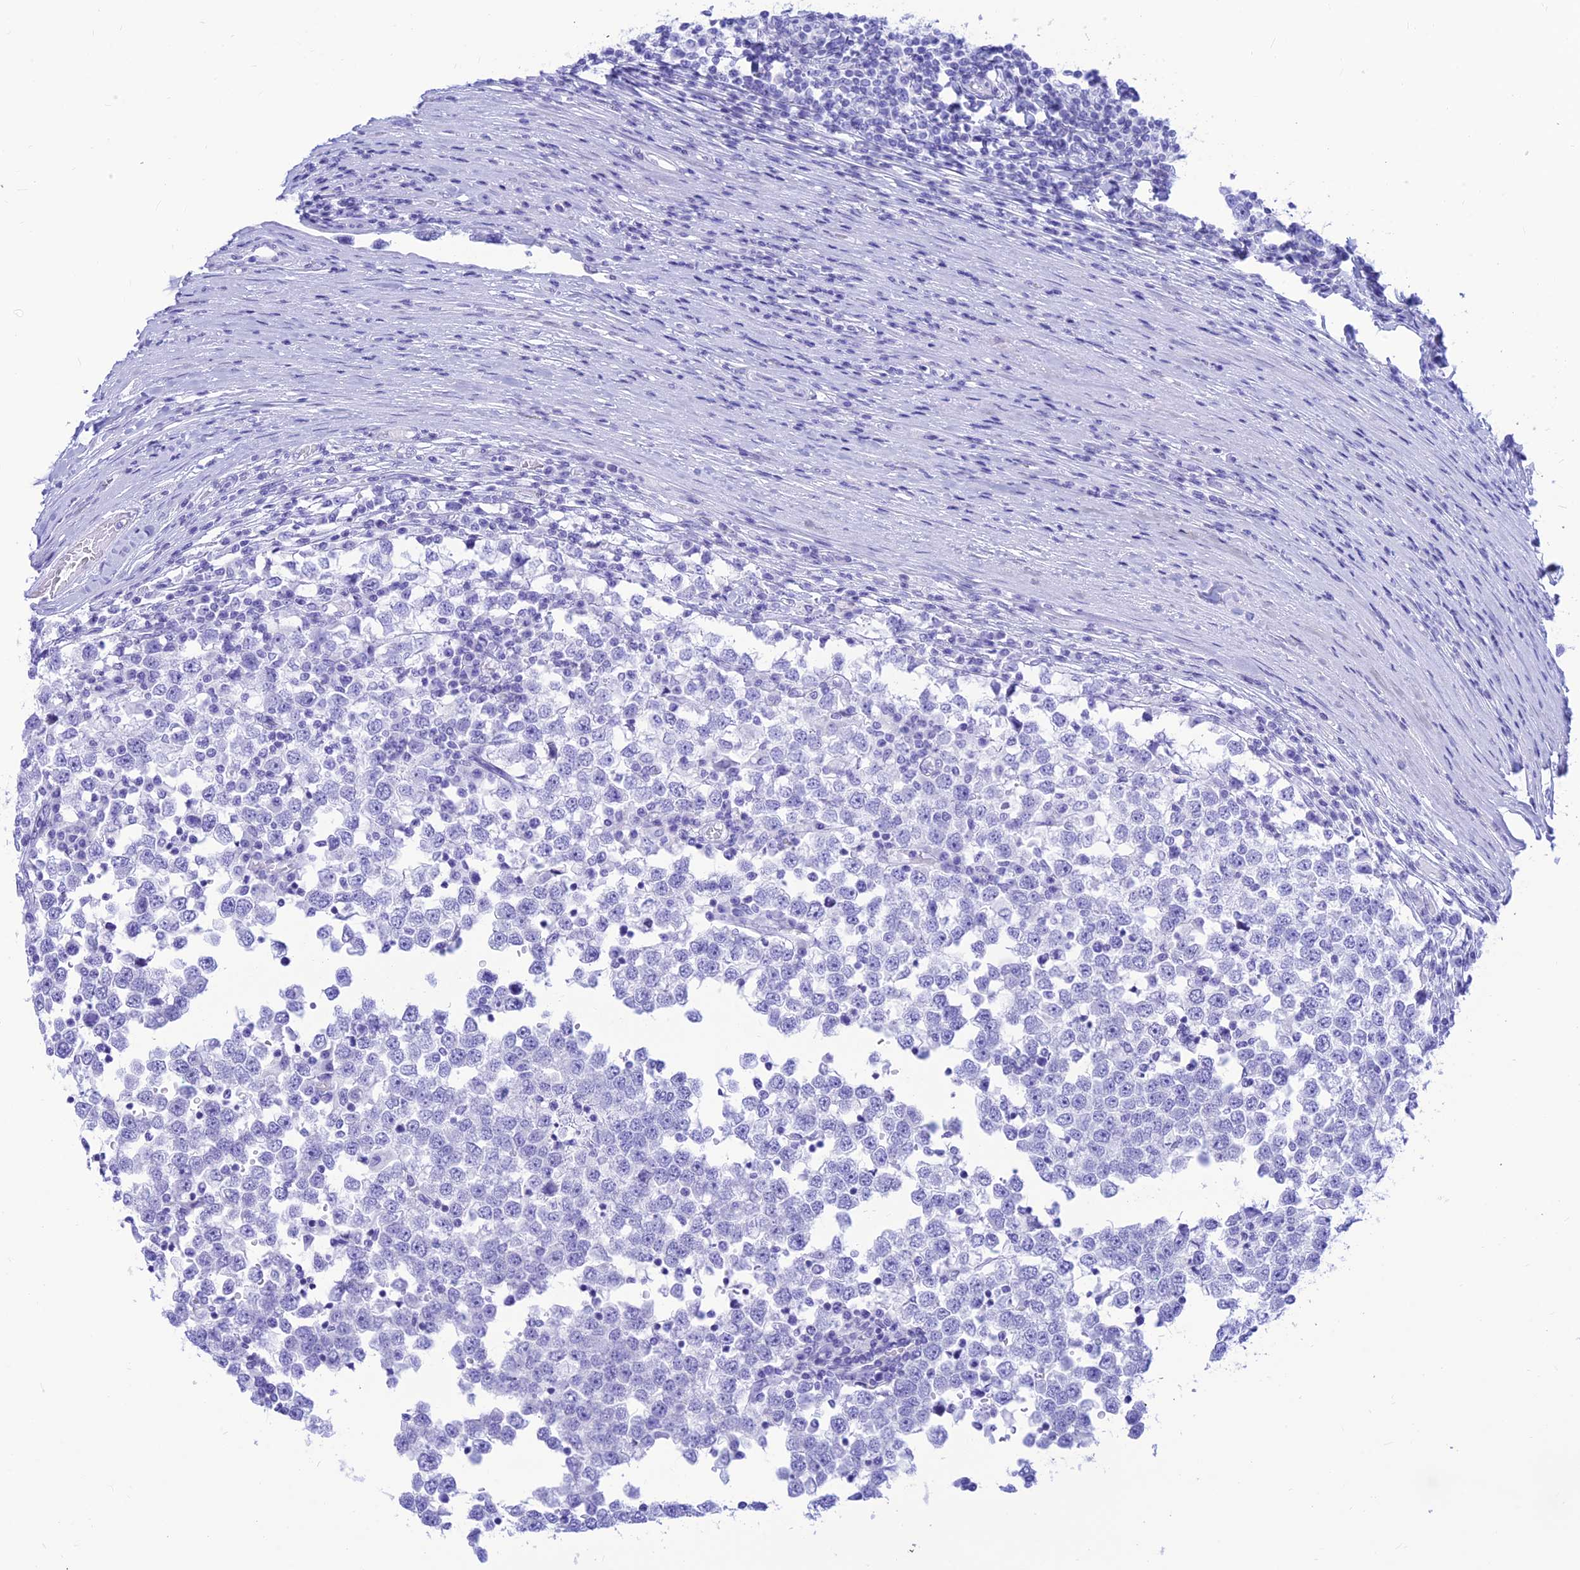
{"staining": {"intensity": "negative", "quantity": "none", "location": "none"}, "tissue": "testis cancer", "cell_type": "Tumor cells", "image_type": "cancer", "snomed": [{"axis": "morphology", "description": "Seminoma, NOS"}, {"axis": "topography", "description": "Testis"}], "caption": "Immunohistochemistry (IHC) image of neoplastic tissue: human testis cancer stained with DAB shows no significant protein staining in tumor cells.", "gene": "PRNP", "patient": {"sex": "male", "age": 65}}